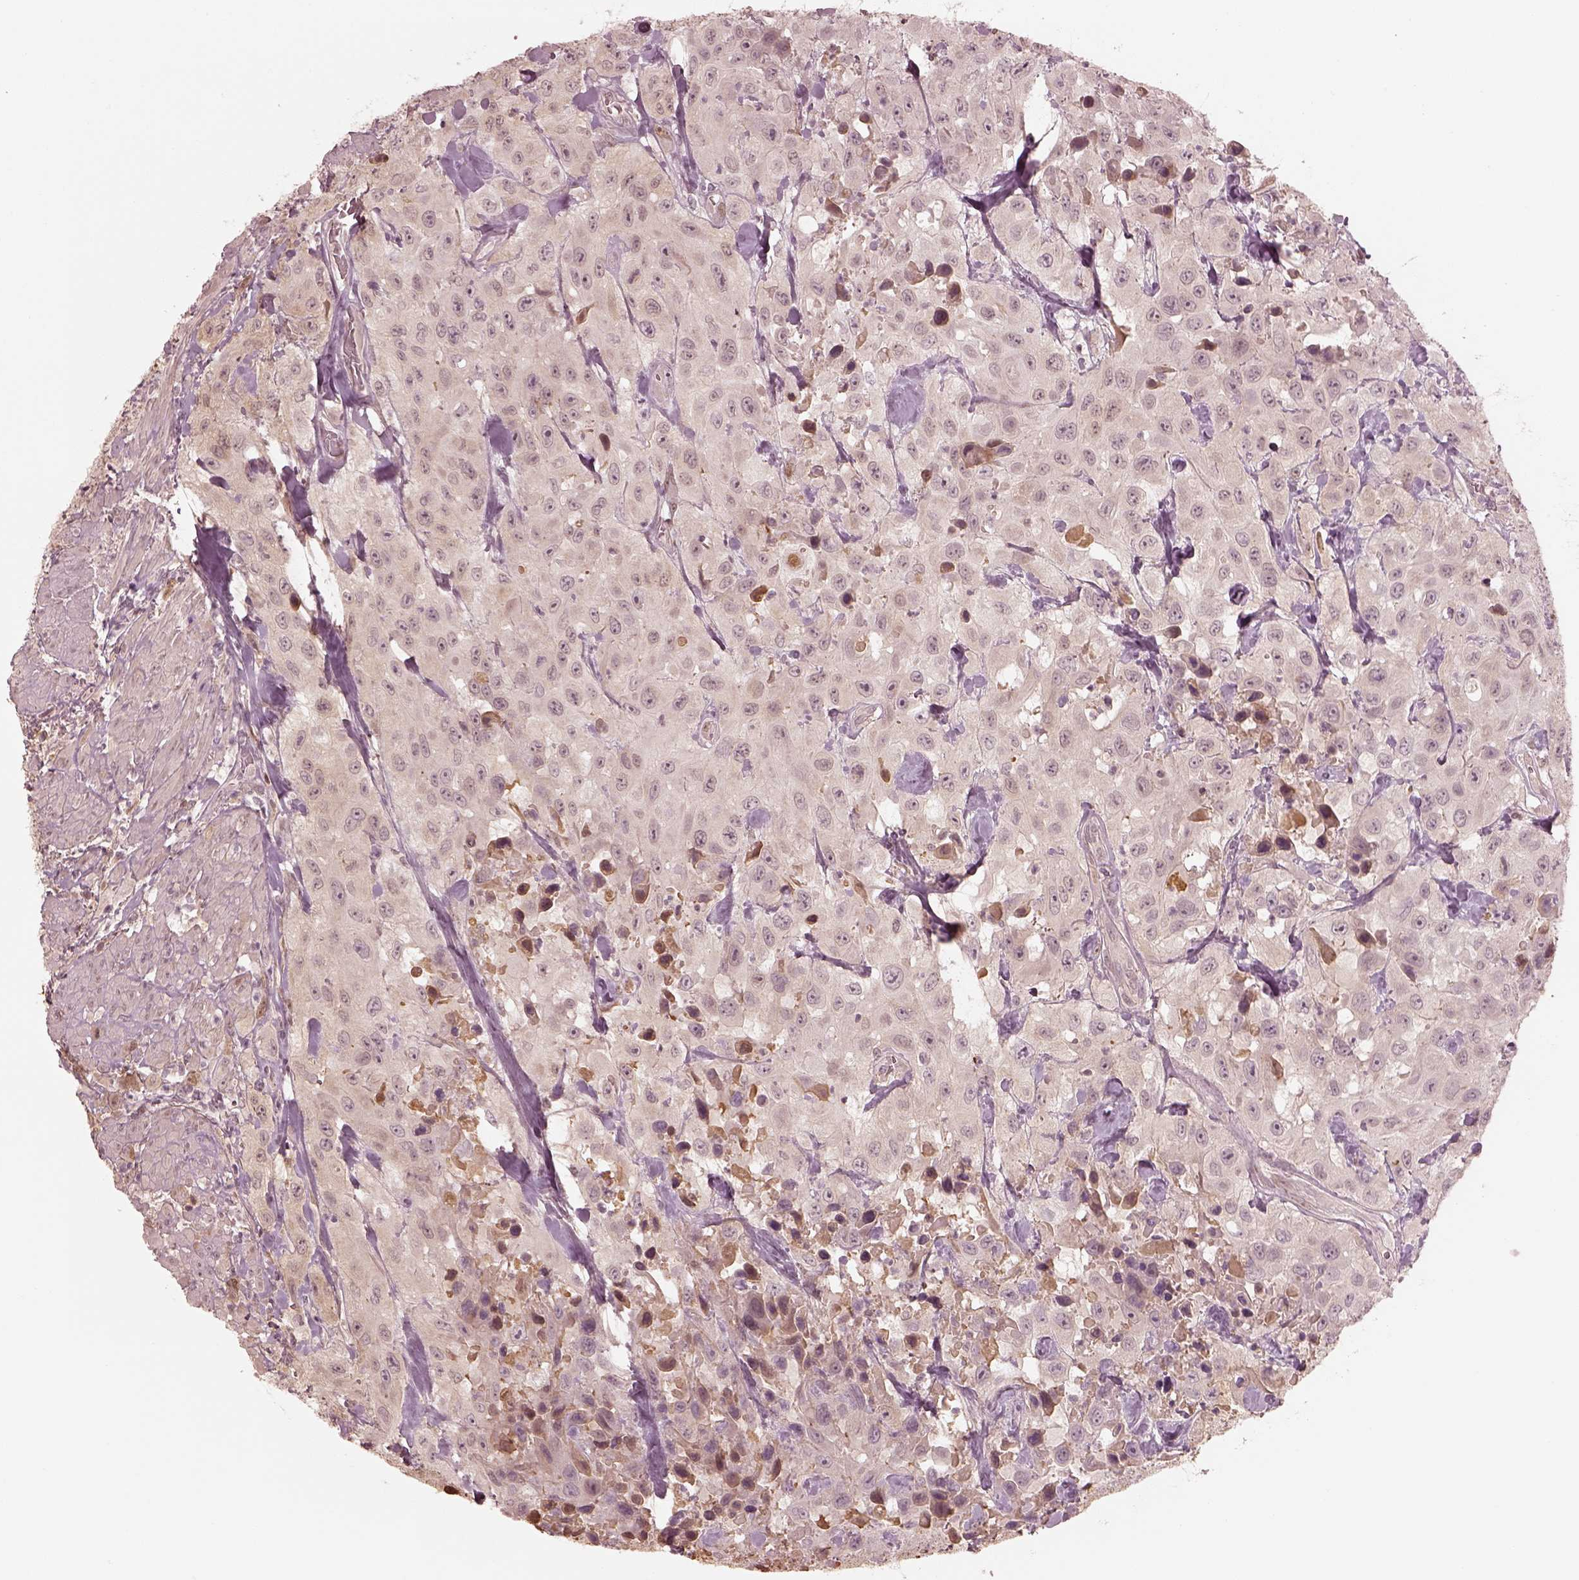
{"staining": {"intensity": "negative", "quantity": "none", "location": "none"}, "tissue": "urothelial cancer", "cell_type": "Tumor cells", "image_type": "cancer", "snomed": [{"axis": "morphology", "description": "Urothelial carcinoma, High grade"}, {"axis": "topography", "description": "Urinary bladder"}], "caption": "Photomicrograph shows no protein positivity in tumor cells of urothelial carcinoma (high-grade) tissue. (IHC, brightfield microscopy, high magnification).", "gene": "IQCB1", "patient": {"sex": "male", "age": 79}}